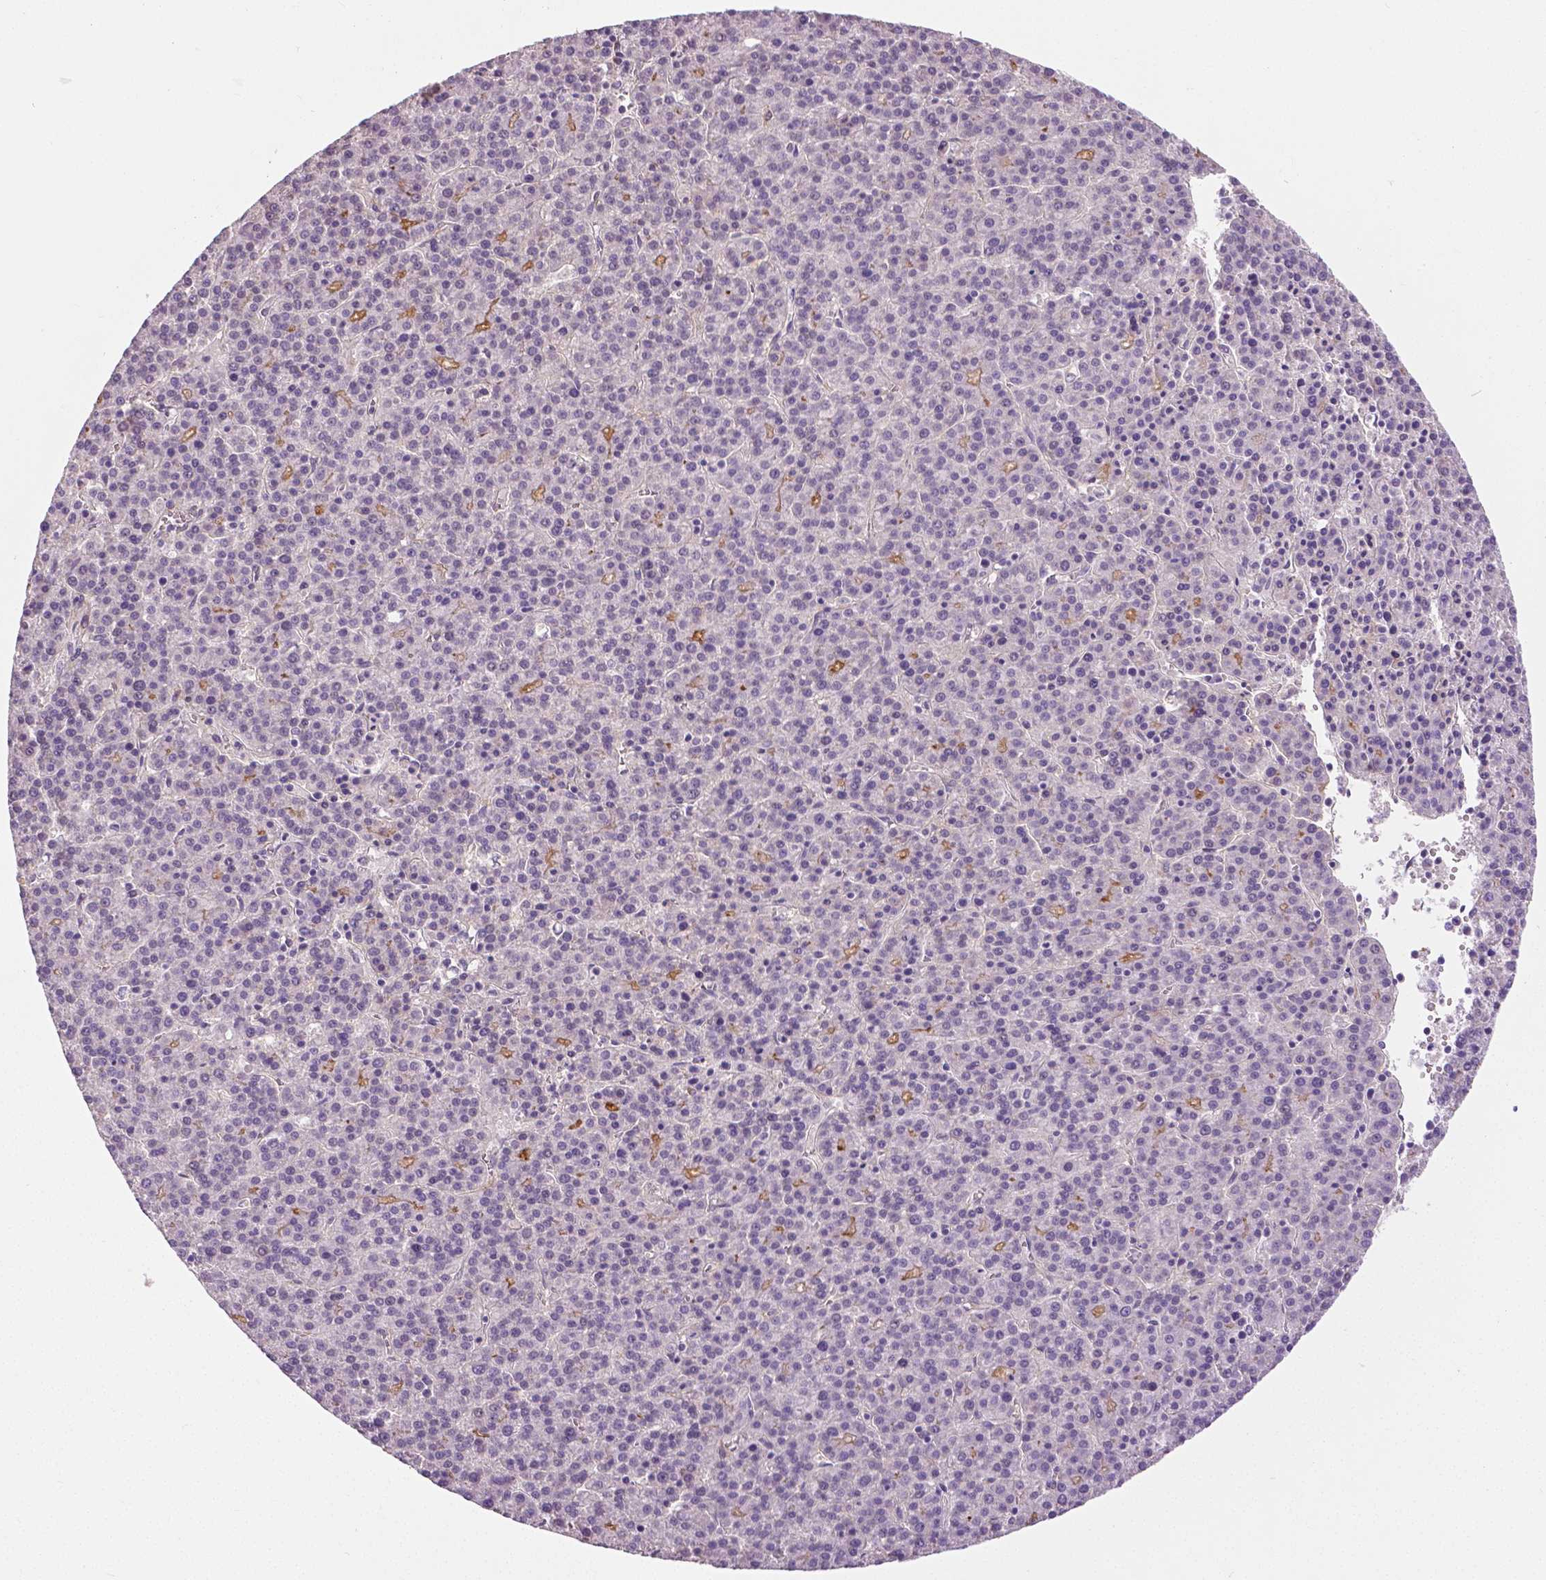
{"staining": {"intensity": "negative", "quantity": "none", "location": "none"}, "tissue": "liver cancer", "cell_type": "Tumor cells", "image_type": "cancer", "snomed": [{"axis": "morphology", "description": "Carcinoma, Hepatocellular, NOS"}, {"axis": "topography", "description": "Liver"}], "caption": "The histopathology image reveals no staining of tumor cells in liver hepatocellular carcinoma. The staining is performed using DAB (3,3'-diaminobenzidine) brown chromogen with nuclei counter-stained in using hematoxylin.", "gene": "FOXA1", "patient": {"sex": "female", "age": 58}}